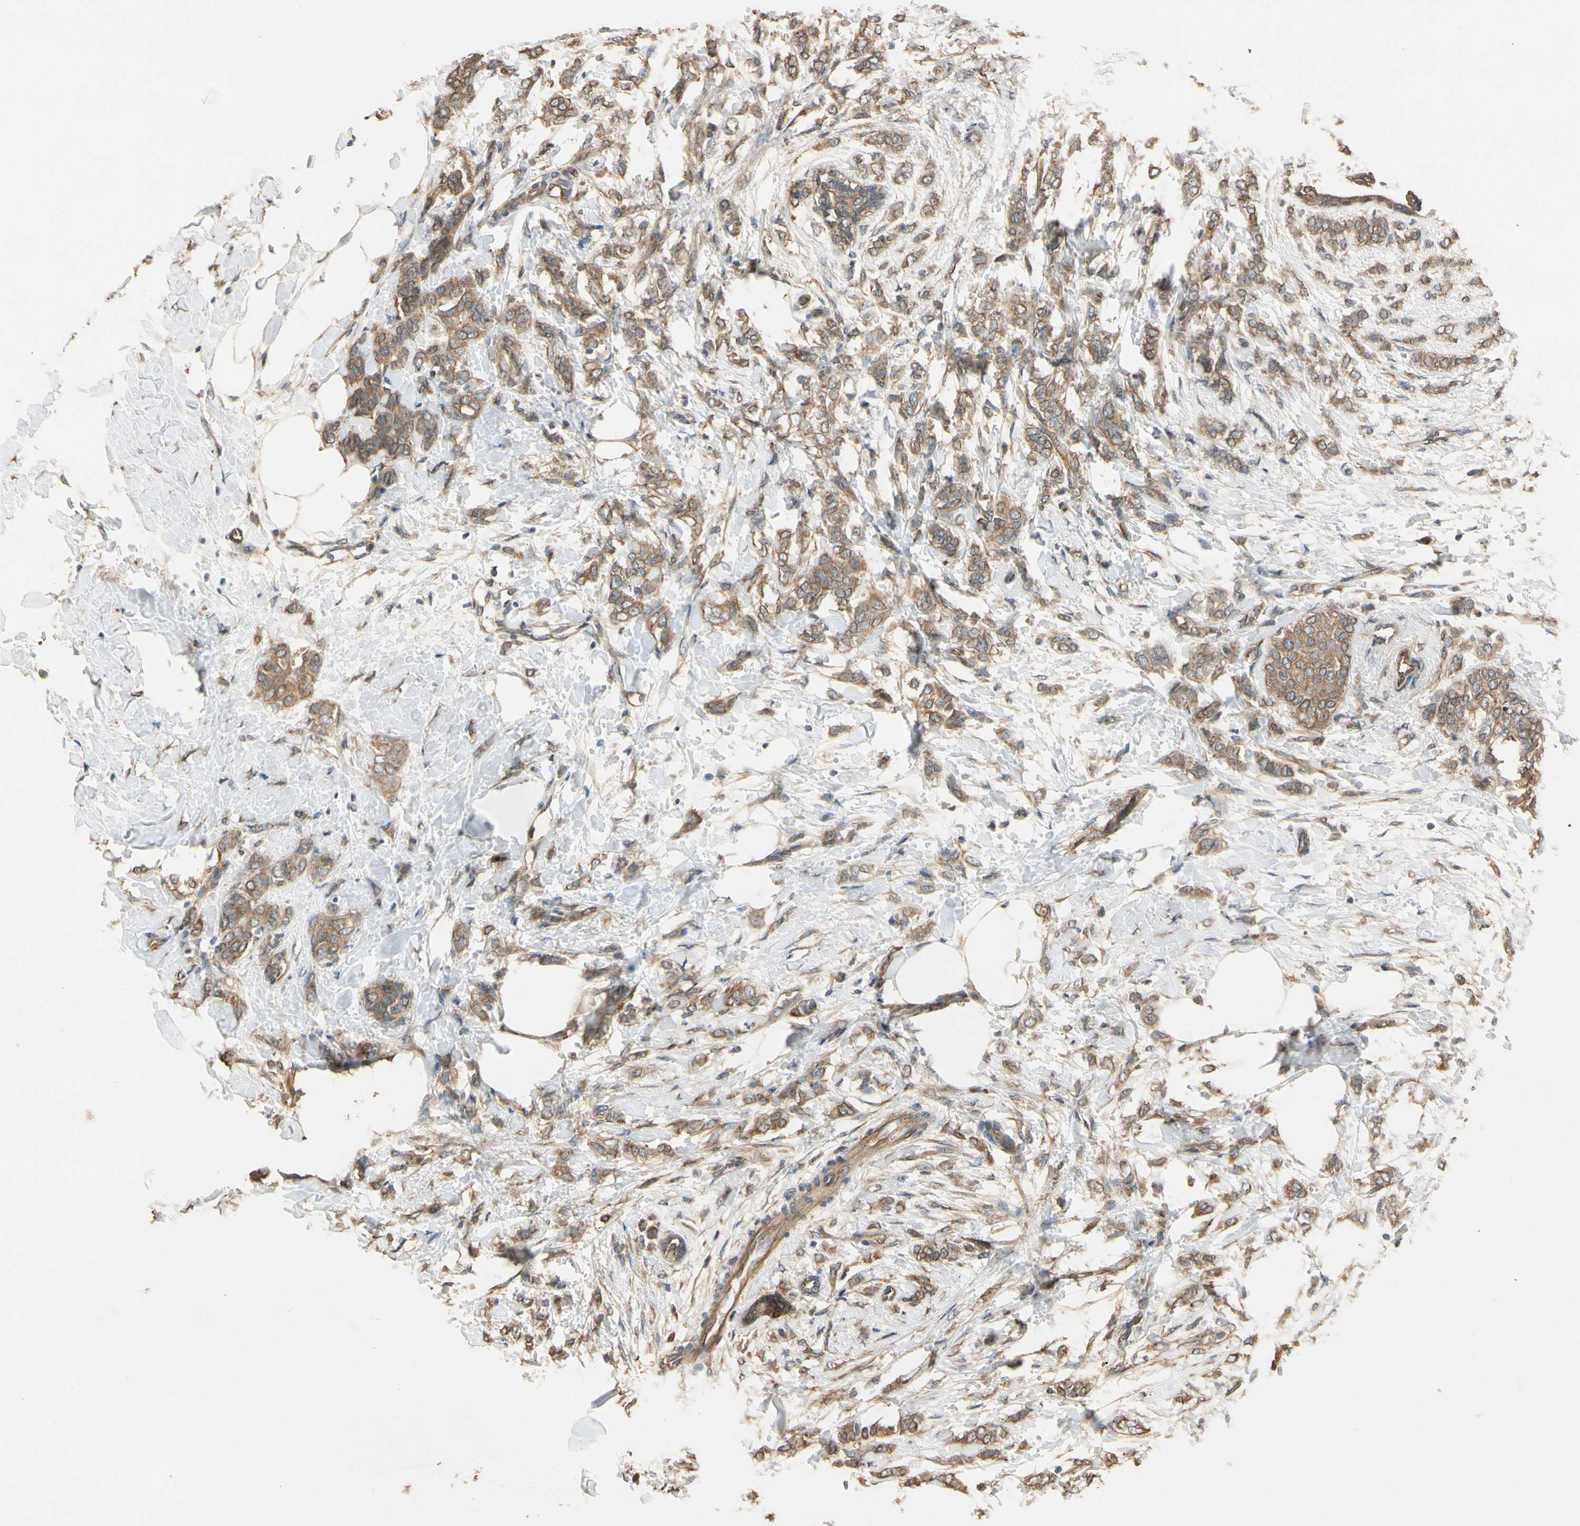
{"staining": {"intensity": "moderate", "quantity": ">75%", "location": "cytoplasmic/membranous"}, "tissue": "breast cancer", "cell_type": "Tumor cells", "image_type": "cancer", "snomed": [{"axis": "morphology", "description": "Lobular carcinoma, in situ"}, {"axis": "morphology", "description": "Lobular carcinoma"}, {"axis": "topography", "description": "Breast"}], "caption": "This micrograph shows immunohistochemistry staining of human lobular carcinoma (breast), with medium moderate cytoplasmic/membranous expression in about >75% of tumor cells.", "gene": "MGRN1", "patient": {"sex": "female", "age": 41}}